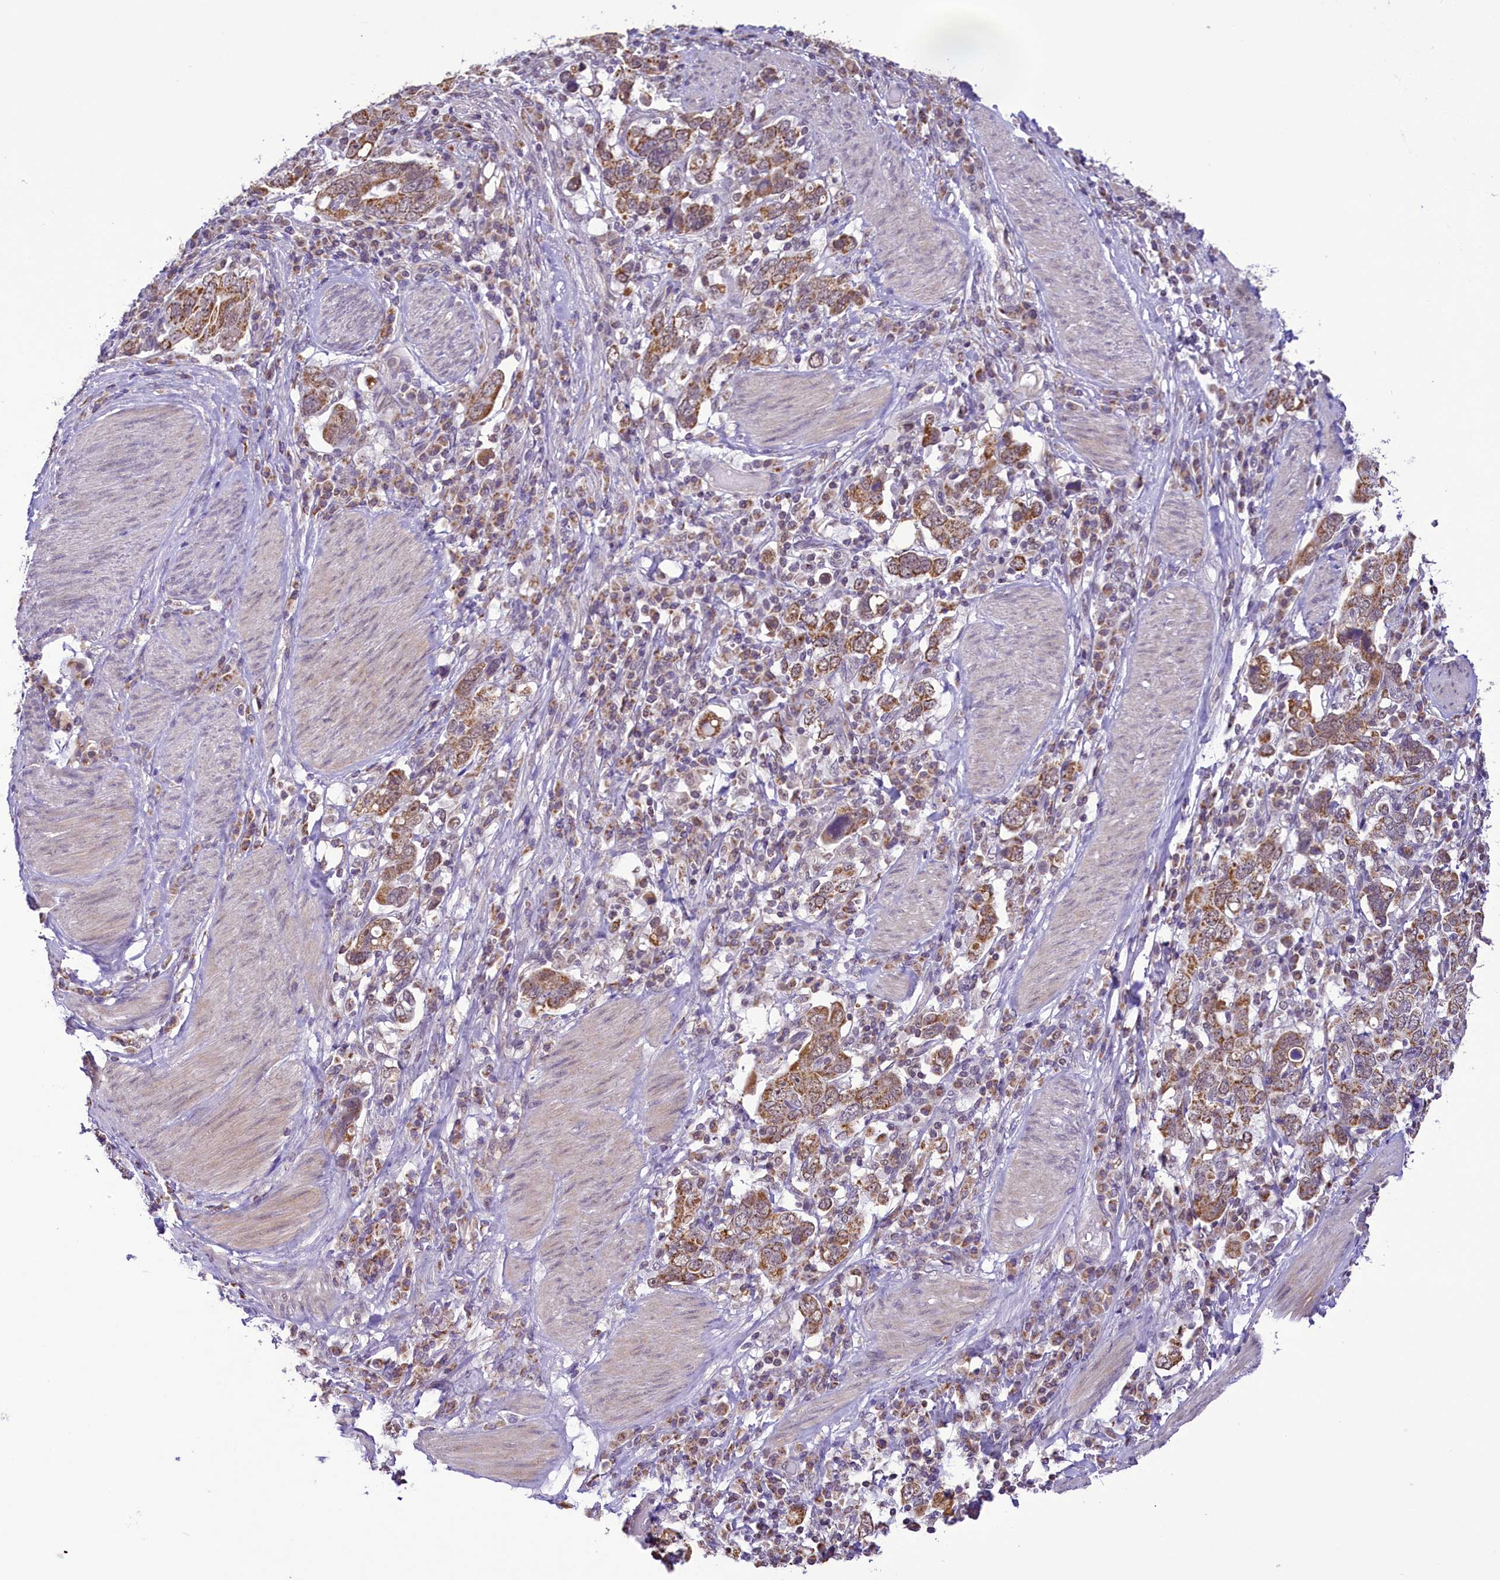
{"staining": {"intensity": "moderate", "quantity": ">75%", "location": "cytoplasmic/membranous"}, "tissue": "stomach cancer", "cell_type": "Tumor cells", "image_type": "cancer", "snomed": [{"axis": "morphology", "description": "Adenocarcinoma, NOS"}, {"axis": "topography", "description": "Stomach, upper"}], "caption": "Tumor cells exhibit moderate cytoplasmic/membranous staining in approximately >75% of cells in stomach cancer.", "gene": "PAF1", "patient": {"sex": "male", "age": 62}}